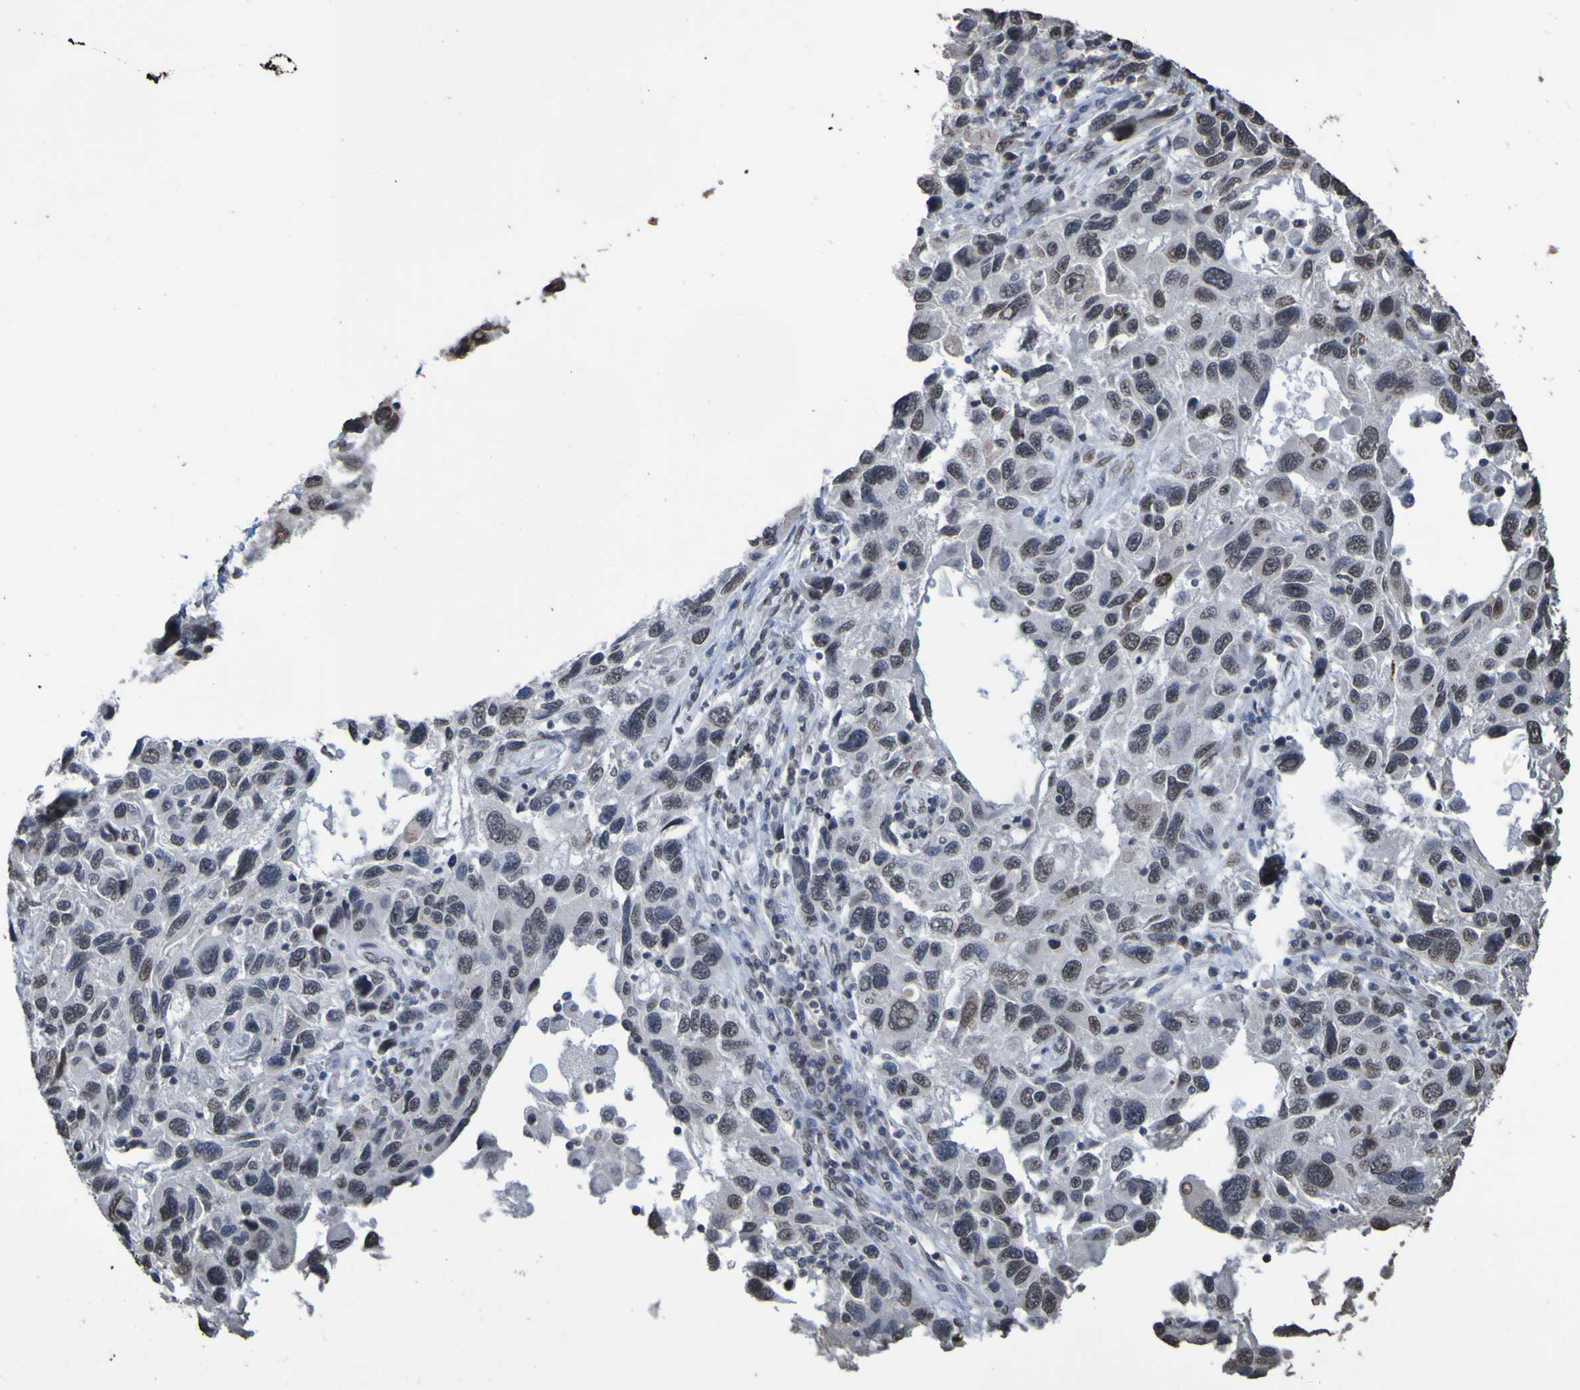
{"staining": {"intensity": "negative", "quantity": "none", "location": "none"}, "tissue": "melanoma", "cell_type": "Tumor cells", "image_type": "cancer", "snomed": [{"axis": "morphology", "description": "Malignant melanoma, NOS"}, {"axis": "topography", "description": "Skin"}], "caption": "Immunohistochemistry (IHC) of human melanoma reveals no expression in tumor cells. (Stains: DAB (3,3'-diaminobenzidine) IHC with hematoxylin counter stain, Microscopy: brightfield microscopy at high magnification).", "gene": "ALKBH2", "patient": {"sex": "male", "age": 53}}